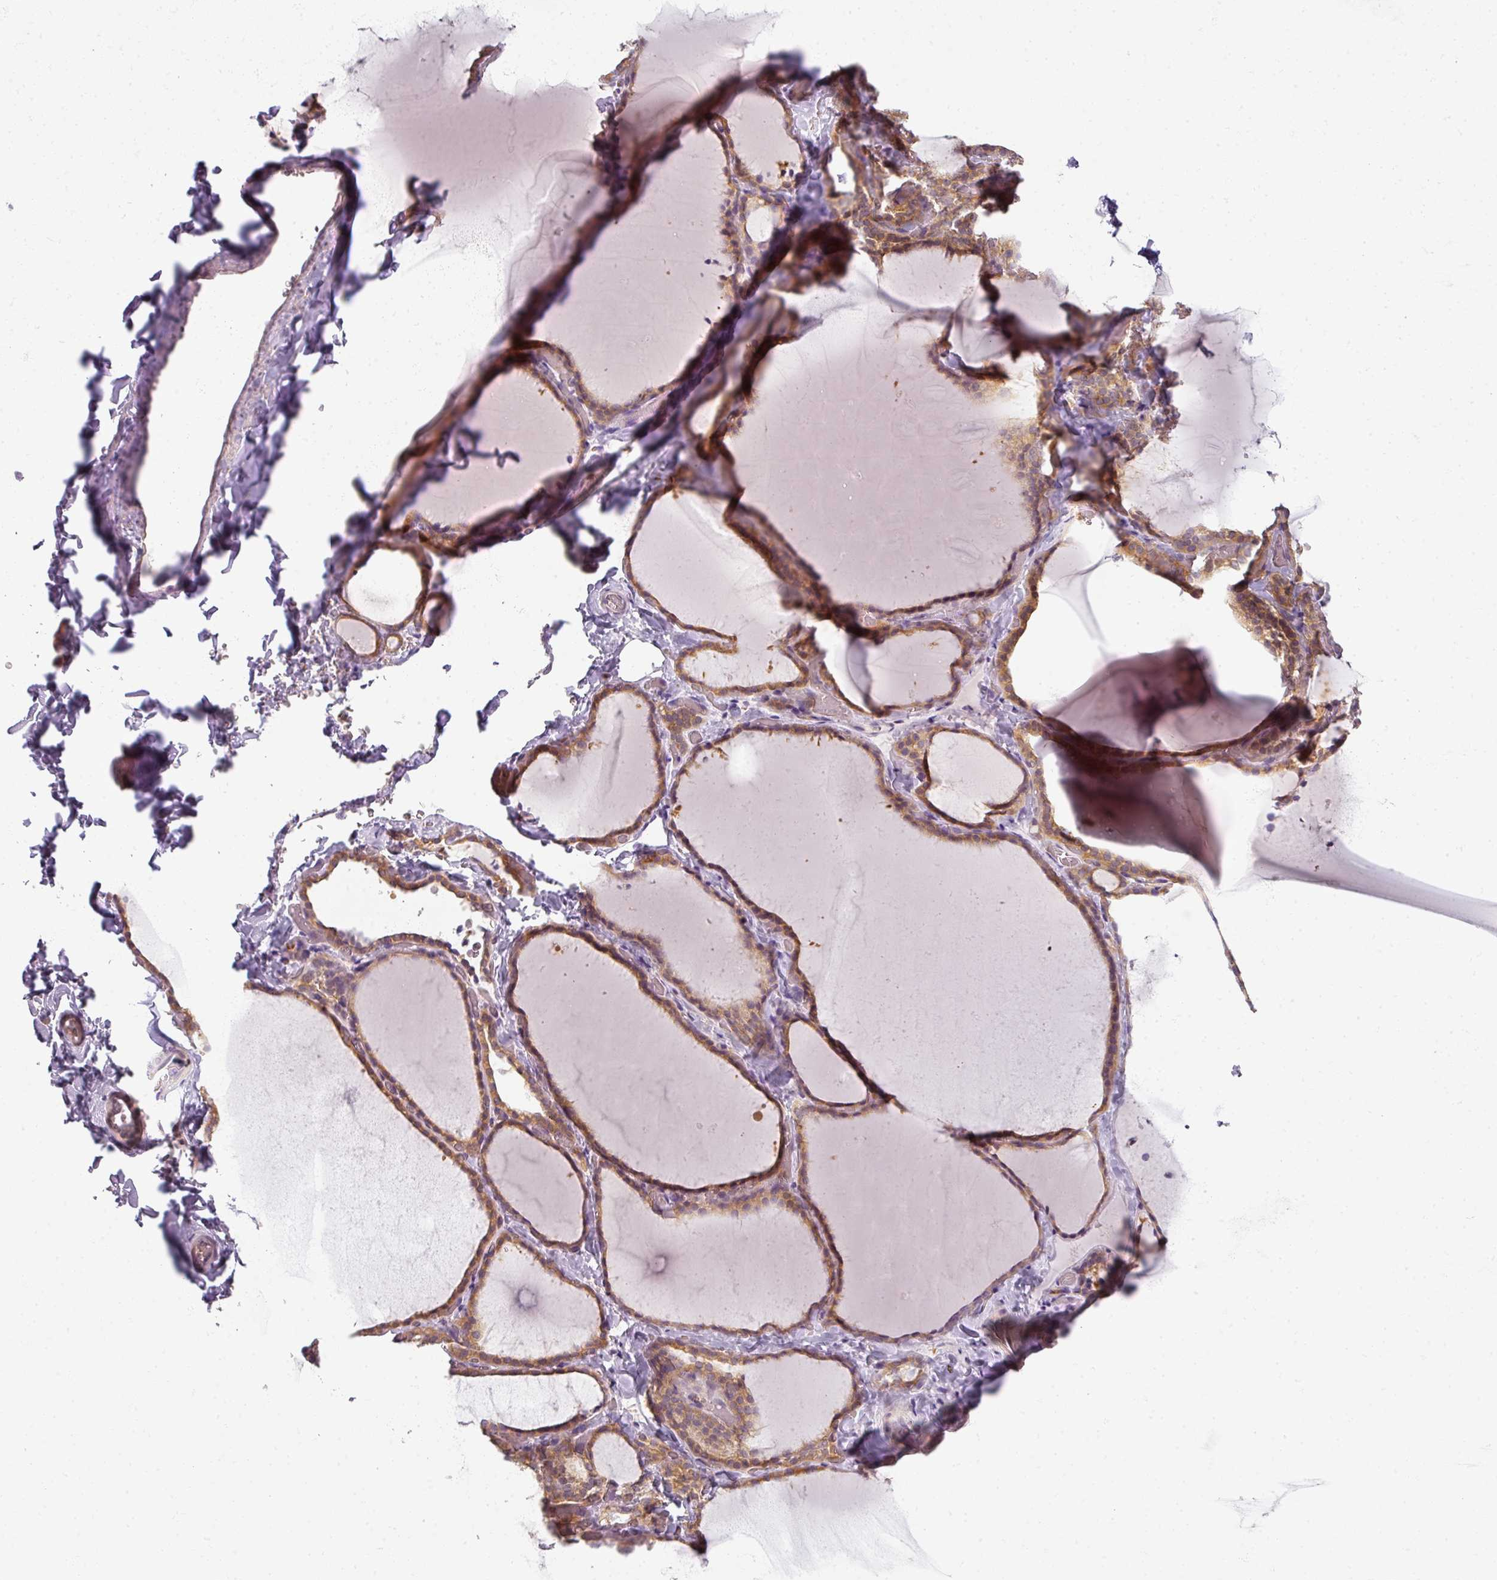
{"staining": {"intensity": "moderate", "quantity": ">75%", "location": "cytoplasmic/membranous"}, "tissue": "thyroid gland", "cell_type": "Glandular cells", "image_type": "normal", "snomed": [{"axis": "morphology", "description": "Normal tissue, NOS"}, {"axis": "topography", "description": "Thyroid gland"}], "caption": "High-magnification brightfield microscopy of normal thyroid gland stained with DAB (3,3'-diaminobenzidine) (brown) and counterstained with hematoxylin (blue). glandular cells exhibit moderate cytoplasmic/membranous staining is present in approximately>75% of cells.", "gene": "AGPAT4", "patient": {"sex": "female", "age": 22}}